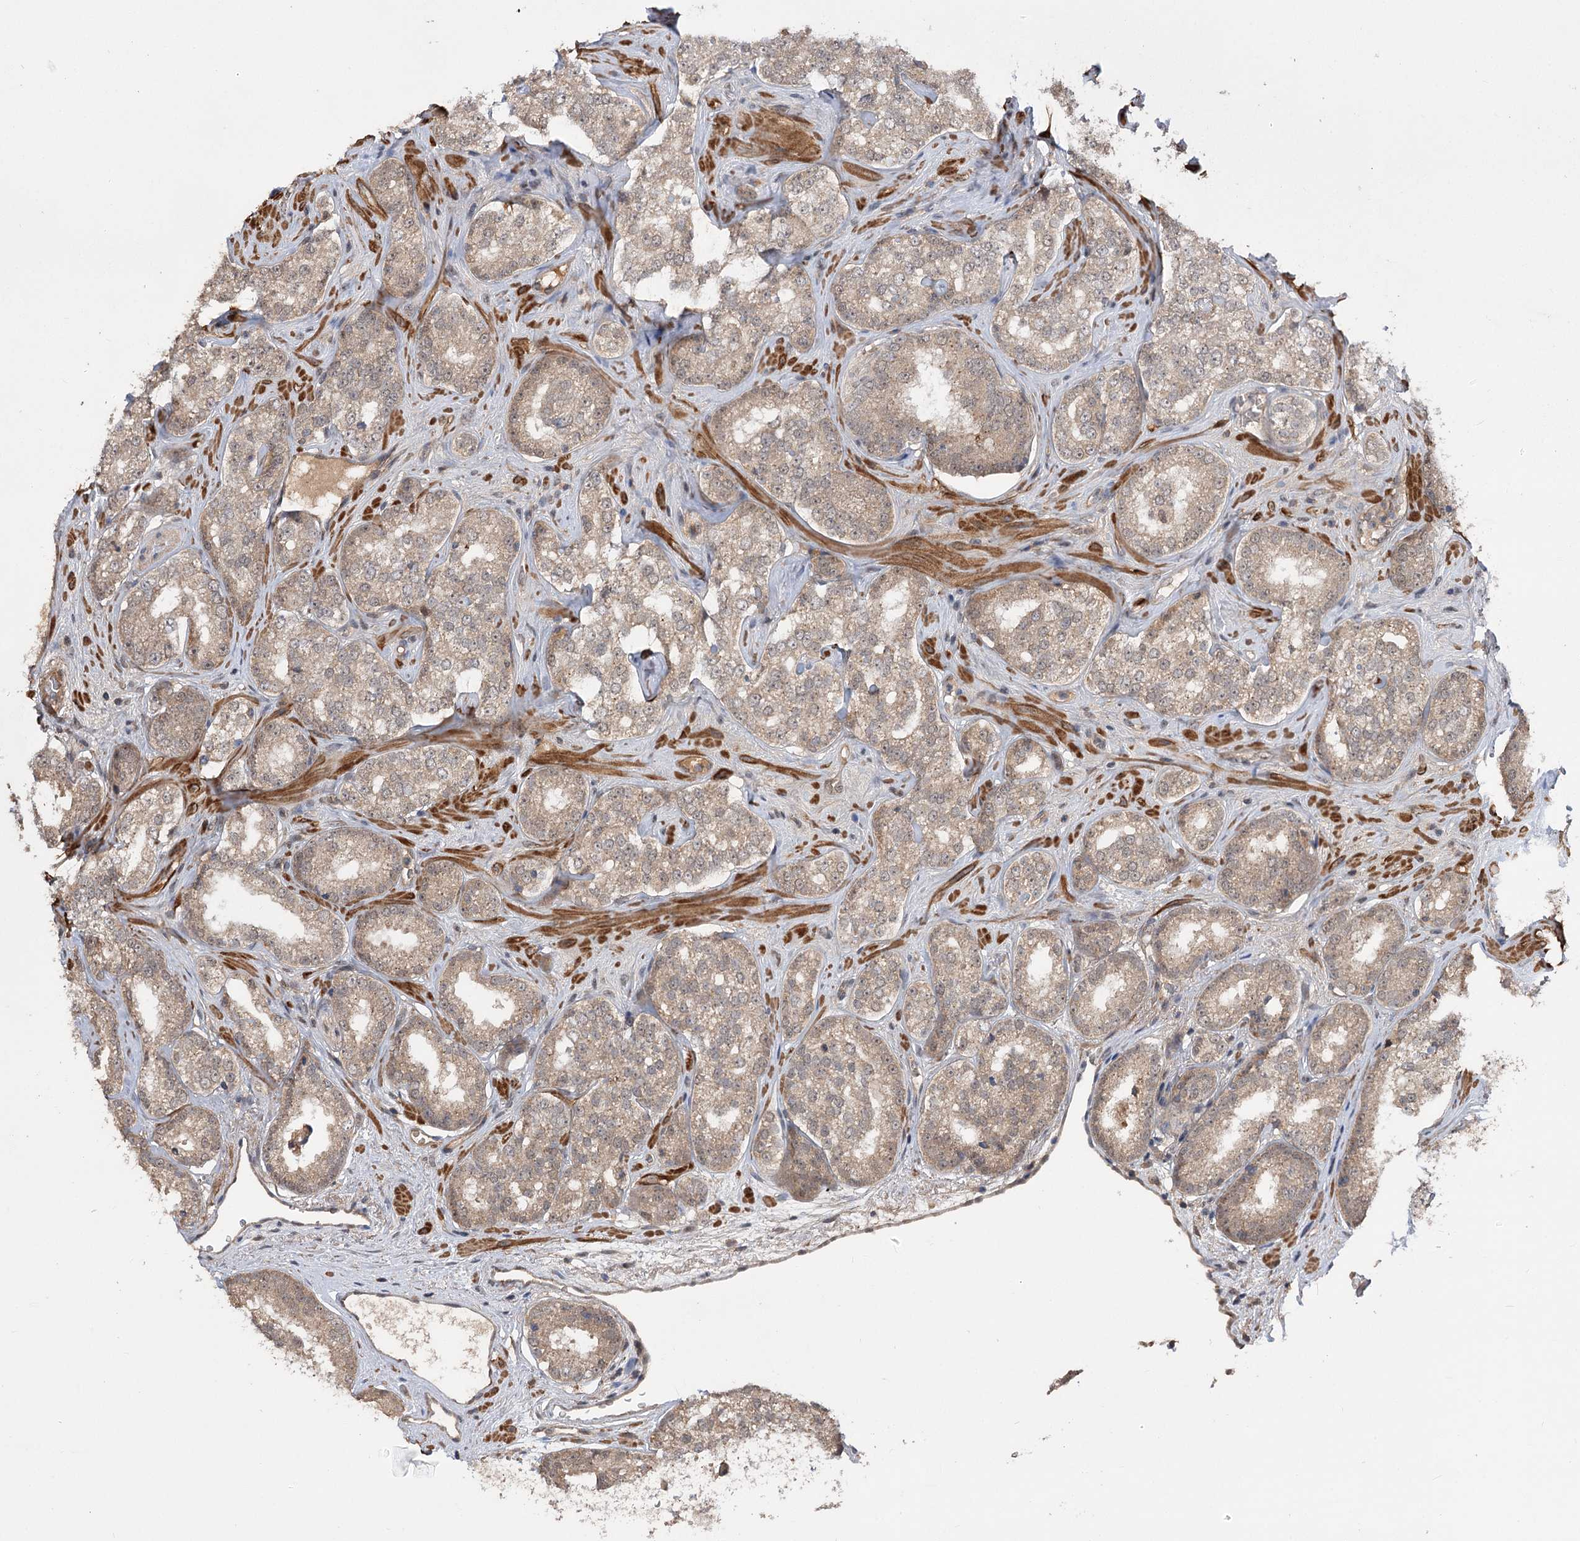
{"staining": {"intensity": "moderate", "quantity": ">75%", "location": "cytoplasmic/membranous"}, "tissue": "prostate cancer", "cell_type": "Tumor cells", "image_type": "cancer", "snomed": [{"axis": "morphology", "description": "Normal tissue, NOS"}, {"axis": "morphology", "description": "Adenocarcinoma, High grade"}, {"axis": "topography", "description": "Prostate"}], "caption": "The photomicrograph shows staining of prostate high-grade adenocarcinoma, revealing moderate cytoplasmic/membranous protein staining (brown color) within tumor cells.", "gene": "TENM2", "patient": {"sex": "male", "age": 83}}